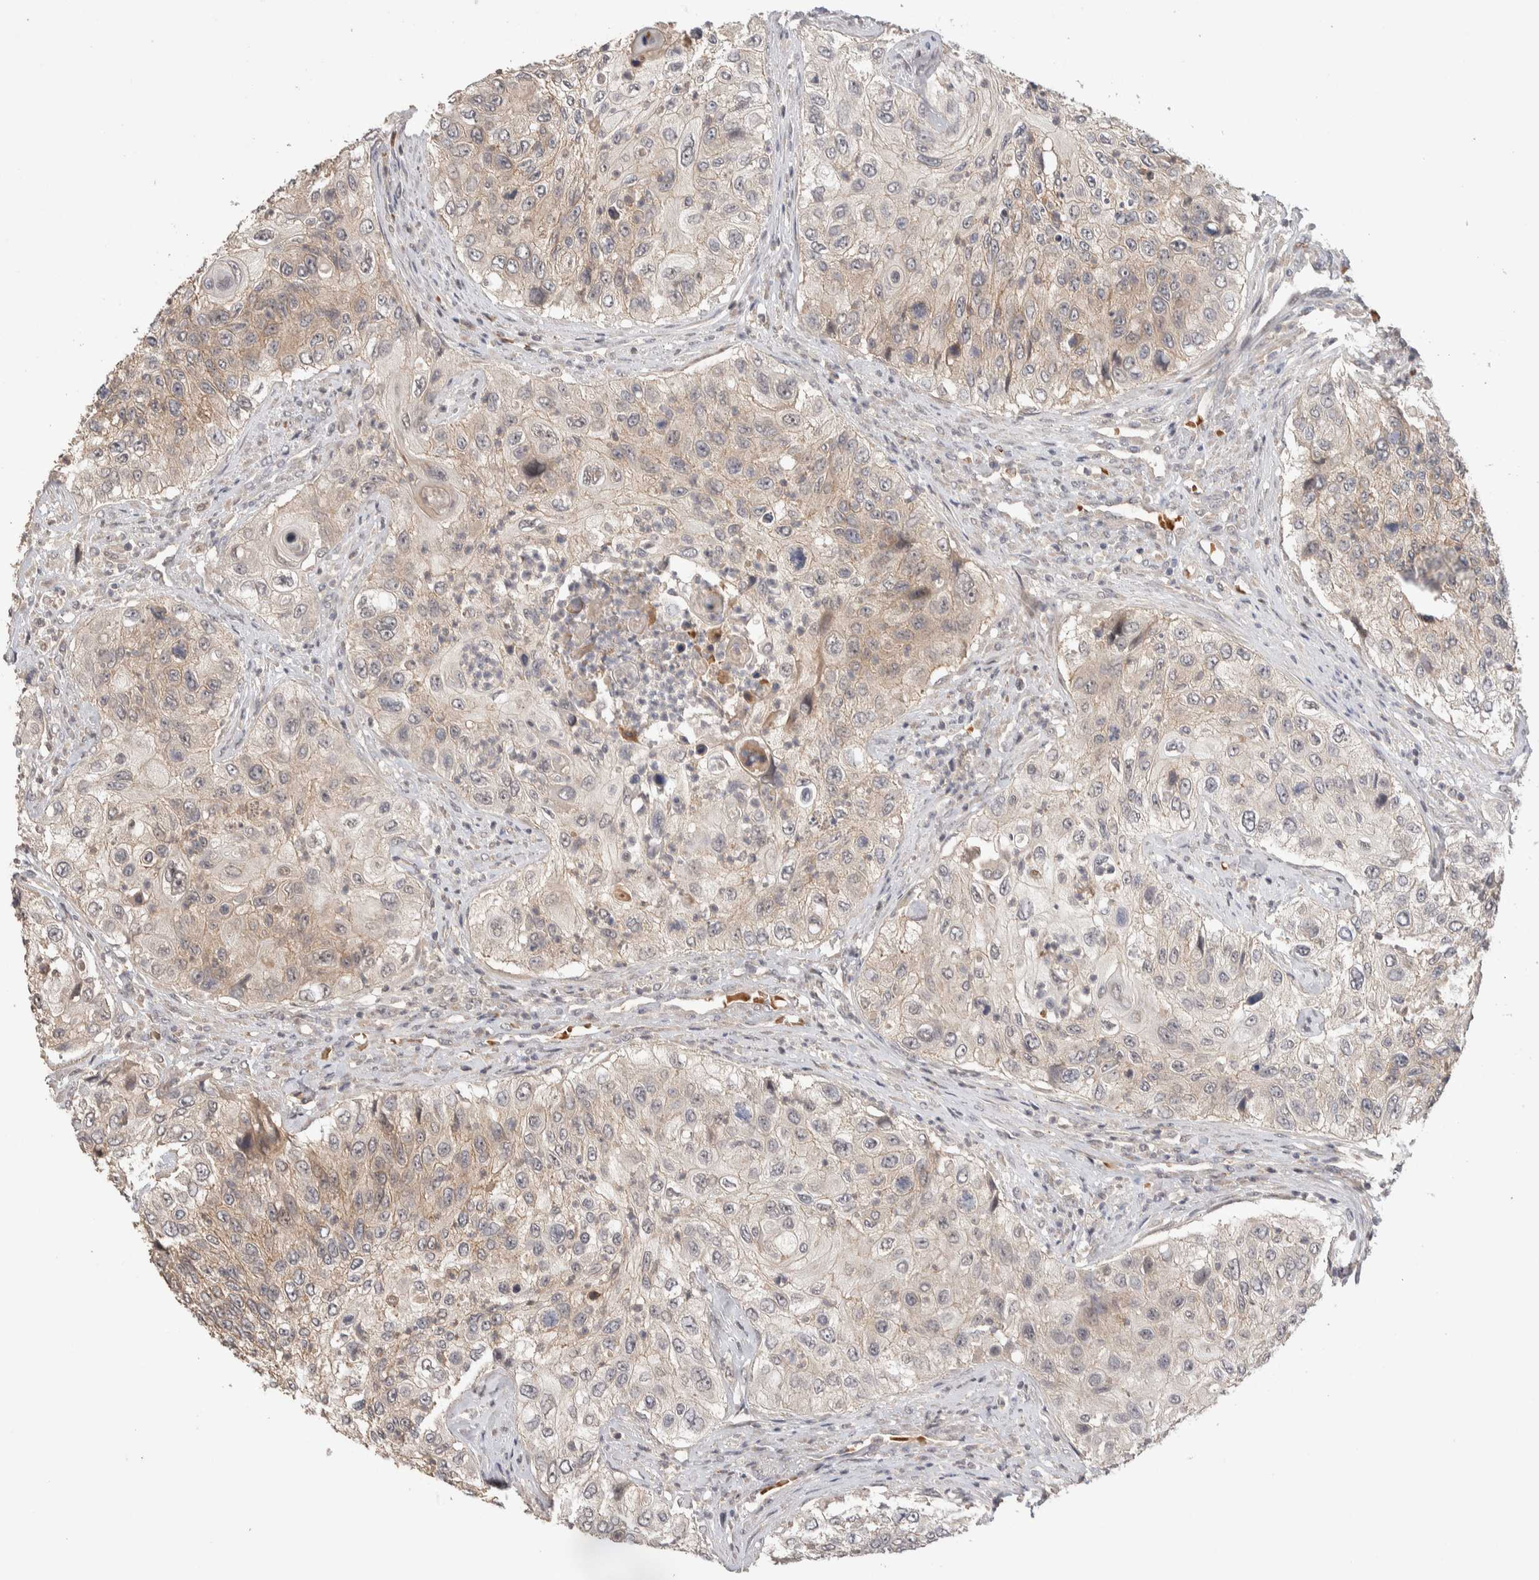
{"staining": {"intensity": "weak", "quantity": ">75%", "location": "cytoplasmic/membranous"}, "tissue": "urothelial cancer", "cell_type": "Tumor cells", "image_type": "cancer", "snomed": [{"axis": "morphology", "description": "Urothelial carcinoma, High grade"}, {"axis": "topography", "description": "Urinary bladder"}], "caption": "IHC image of urothelial carcinoma (high-grade) stained for a protein (brown), which demonstrates low levels of weak cytoplasmic/membranous expression in about >75% of tumor cells.", "gene": "CASK", "patient": {"sex": "female", "age": 60}}